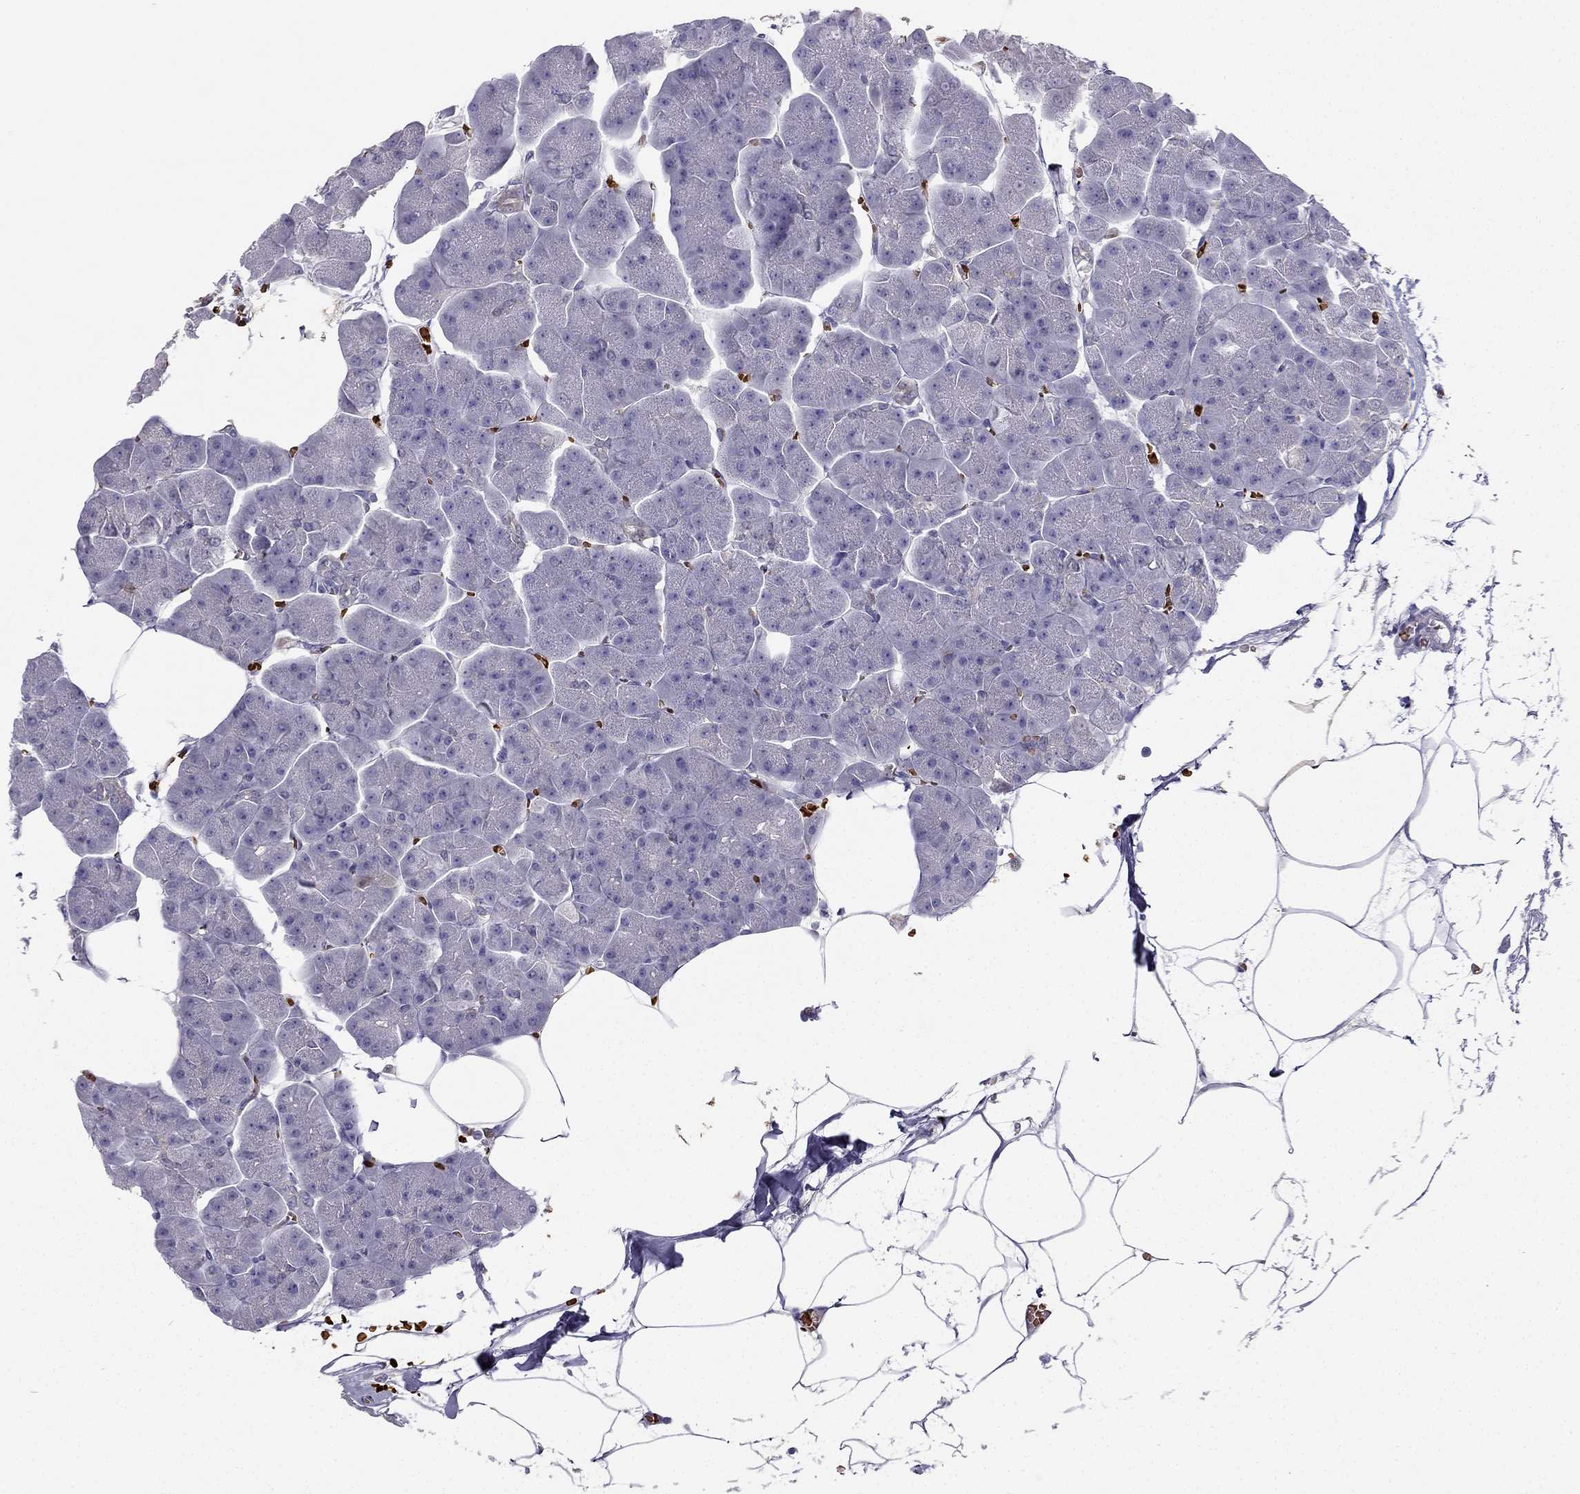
{"staining": {"intensity": "weak", "quantity": "<25%", "location": "cytoplasmic/membranous"}, "tissue": "pancreas", "cell_type": "Exocrine glandular cells", "image_type": "normal", "snomed": [{"axis": "morphology", "description": "Normal tissue, NOS"}, {"axis": "topography", "description": "Adipose tissue"}, {"axis": "topography", "description": "Pancreas"}, {"axis": "topography", "description": "Peripheral nerve tissue"}], "caption": "A high-resolution histopathology image shows immunohistochemistry (IHC) staining of benign pancreas, which exhibits no significant expression in exocrine glandular cells.", "gene": "RSPH14", "patient": {"sex": "female", "age": 58}}